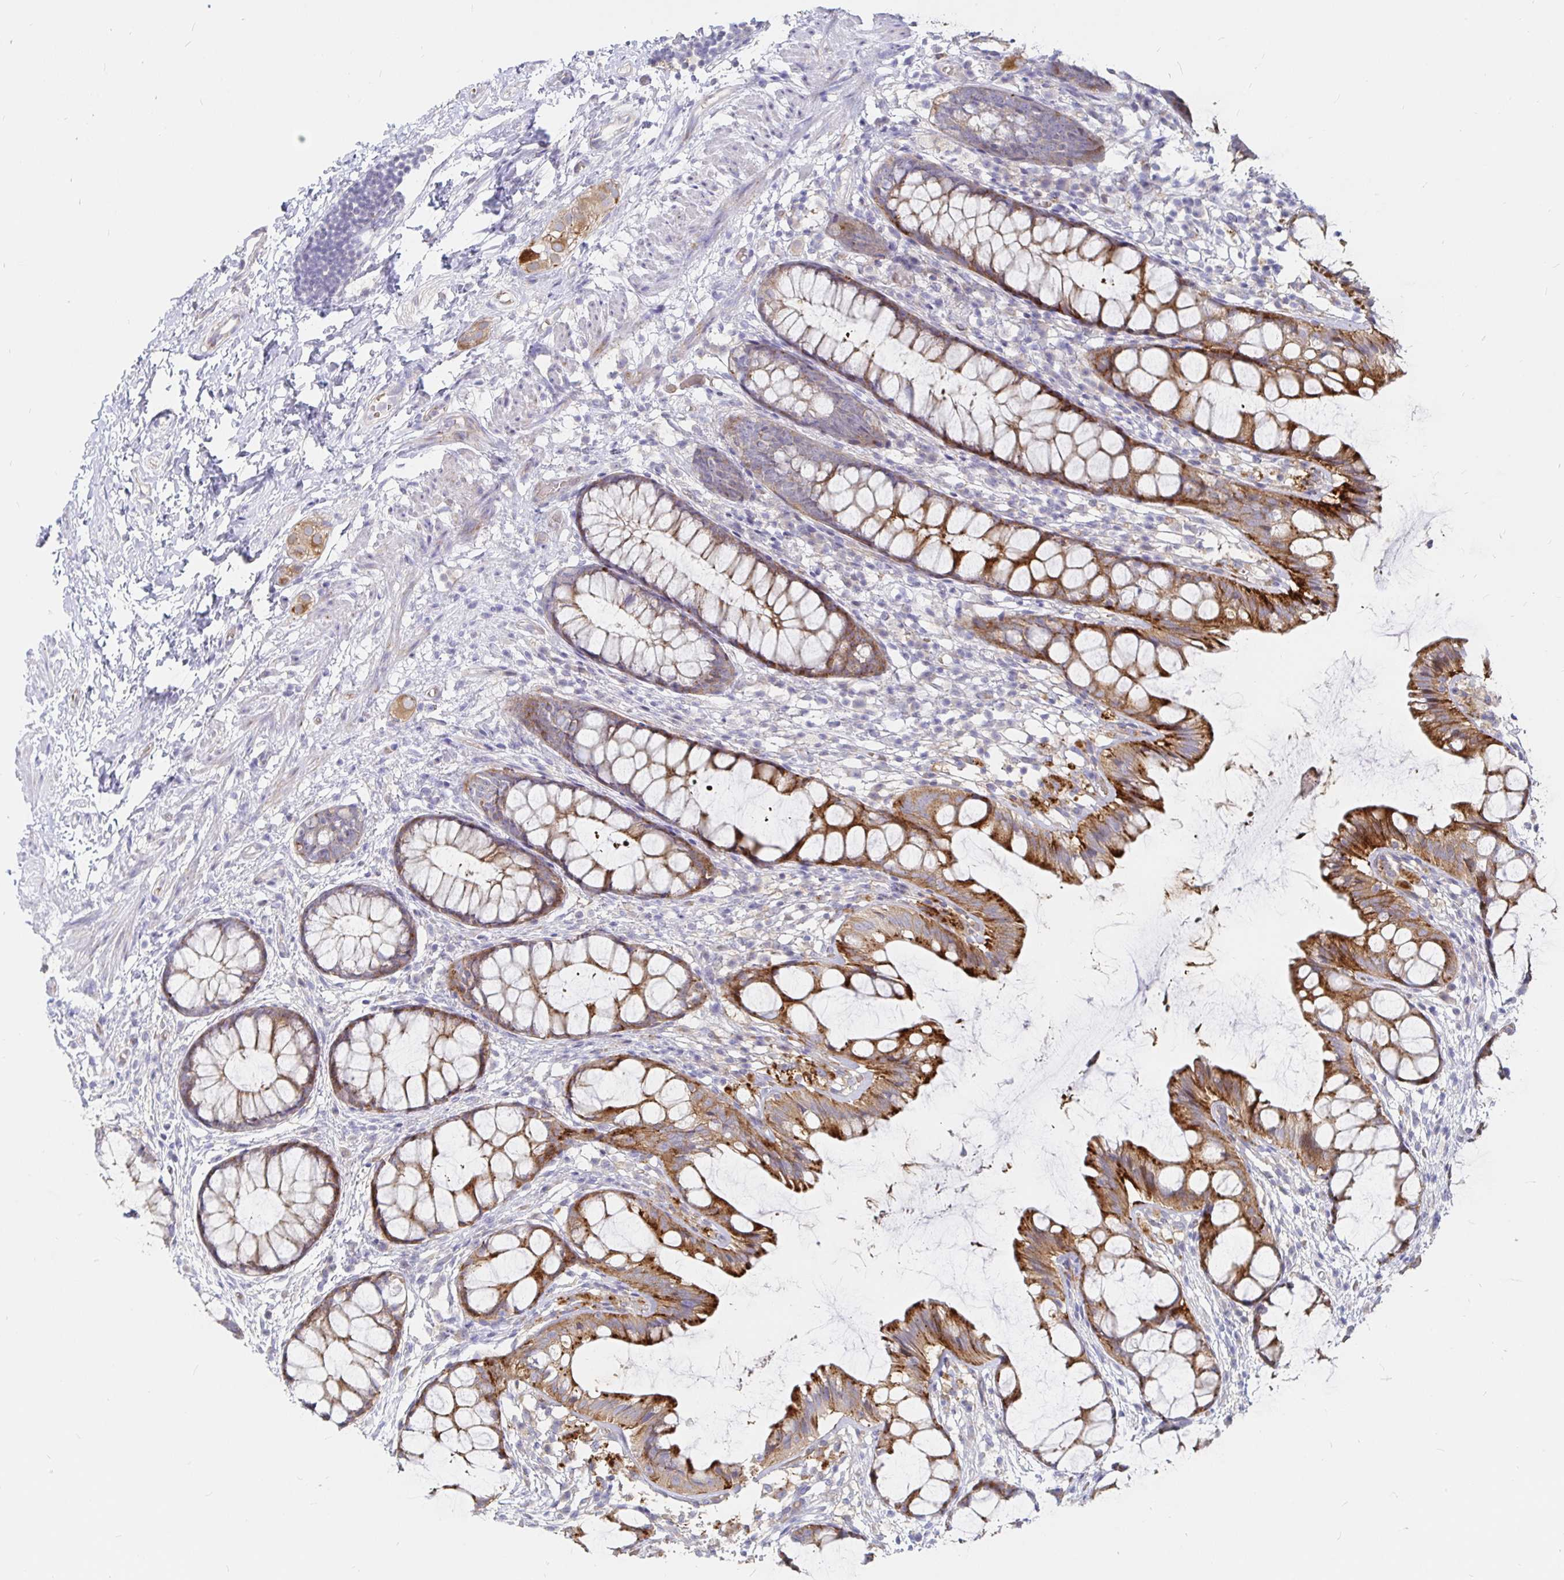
{"staining": {"intensity": "strong", "quantity": "25%-75%", "location": "cytoplasmic/membranous"}, "tissue": "rectum", "cell_type": "Glandular cells", "image_type": "normal", "snomed": [{"axis": "morphology", "description": "Normal tissue, NOS"}, {"axis": "topography", "description": "Rectum"}], "caption": "A brown stain shows strong cytoplasmic/membranous positivity of a protein in glandular cells of unremarkable human rectum. (brown staining indicates protein expression, while blue staining denotes nuclei).", "gene": "KCTD19", "patient": {"sex": "female", "age": 62}}